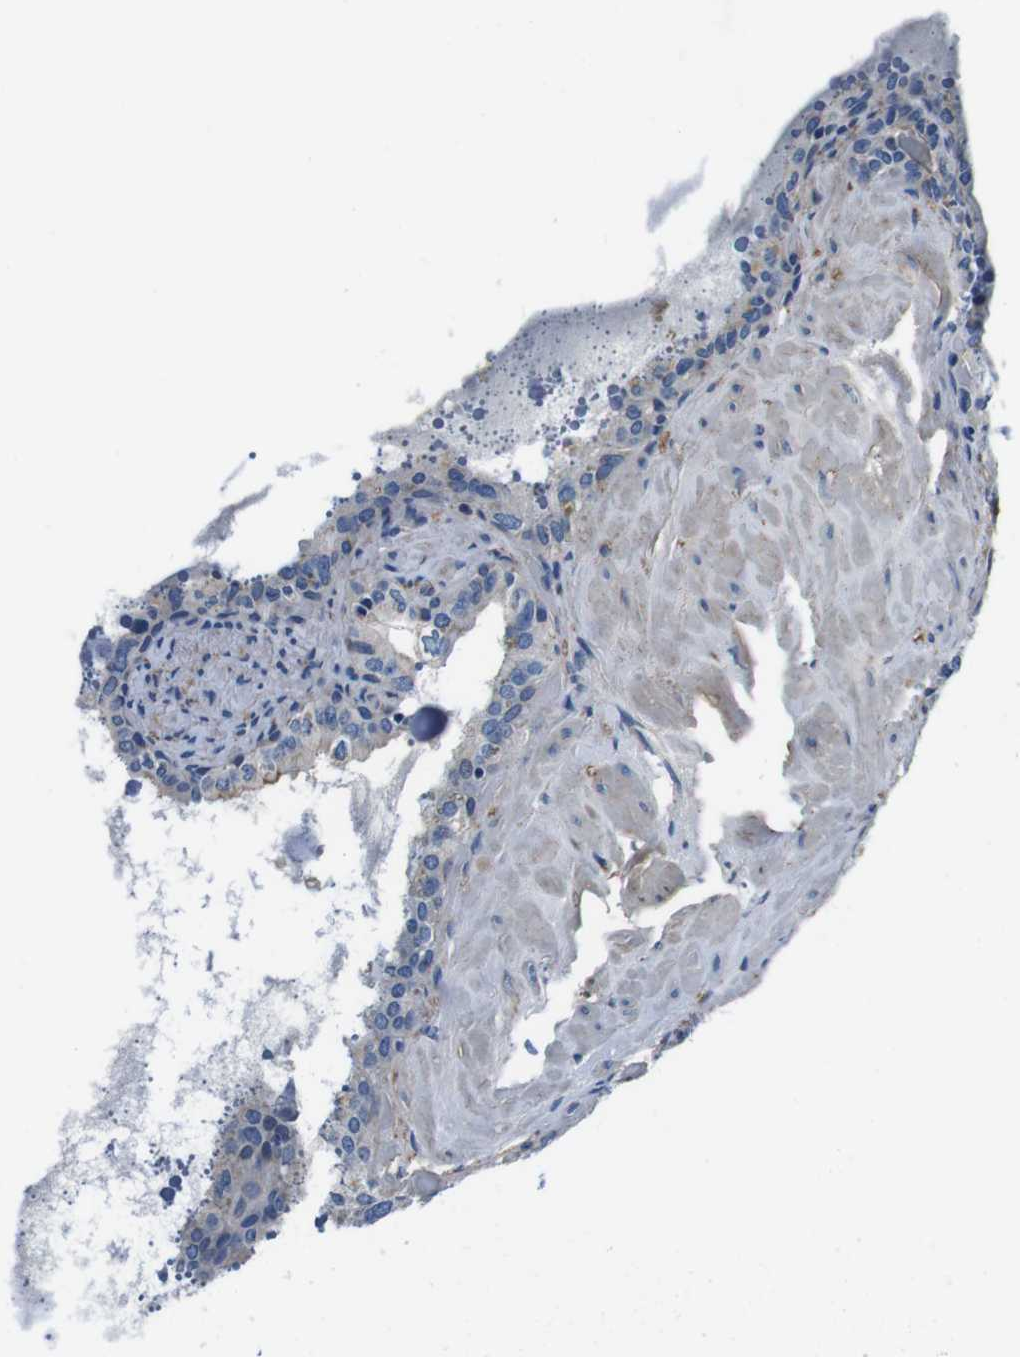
{"staining": {"intensity": "weak", "quantity": "<25%", "location": "cytoplasmic/membranous"}, "tissue": "seminal vesicle", "cell_type": "Glandular cells", "image_type": "normal", "snomed": [{"axis": "morphology", "description": "Normal tissue, NOS"}, {"axis": "topography", "description": "Seminal veicle"}], "caption": "Histopathology image shows no protein positivity in glandular cells of normal seminal vesicle.", "gene": "CASQ1", "patient": {"sex": "male", "age": 68}}